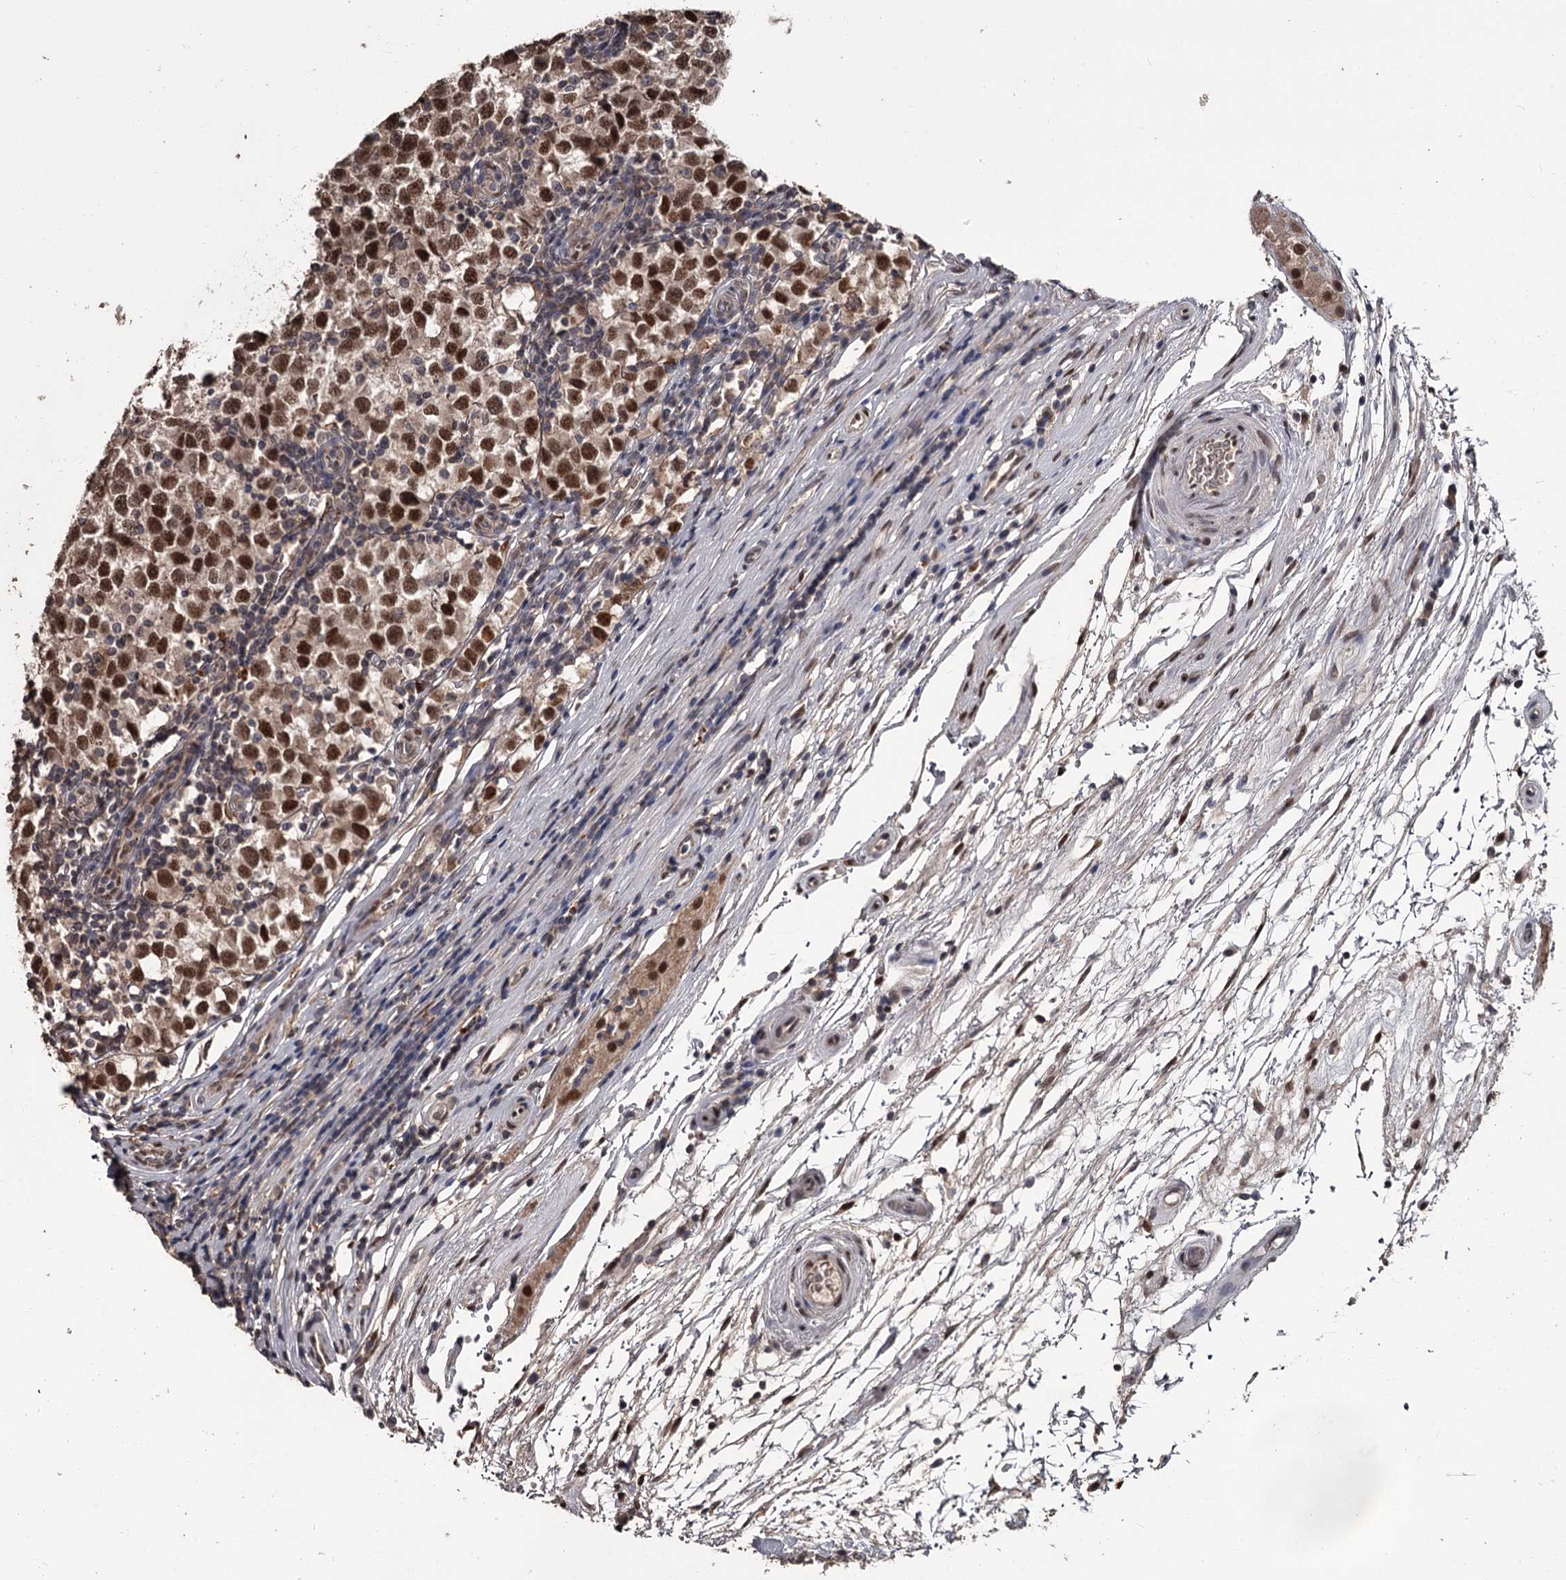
{"staining": {"intensity": "moderate", "quantity": ">75%", "location": "nuclear"}, "tissue": "testis cancer", "cell_type": "Tumor cells", "image_type": "cancer", "snomed": [{"axis": "morphology", "description": "Seminoma, NOS"}, {"axis": "topography", "description": "Testis"}], "caption": "Immunohistochemistry (IHC) image of human testis cancer stained for a protein (brown), which reveals medium levels of moderate nuclear staining in about >75% of tumor cells.", "gene": "PRPF40B", "patient": {"sex": "male", "age": 65}}